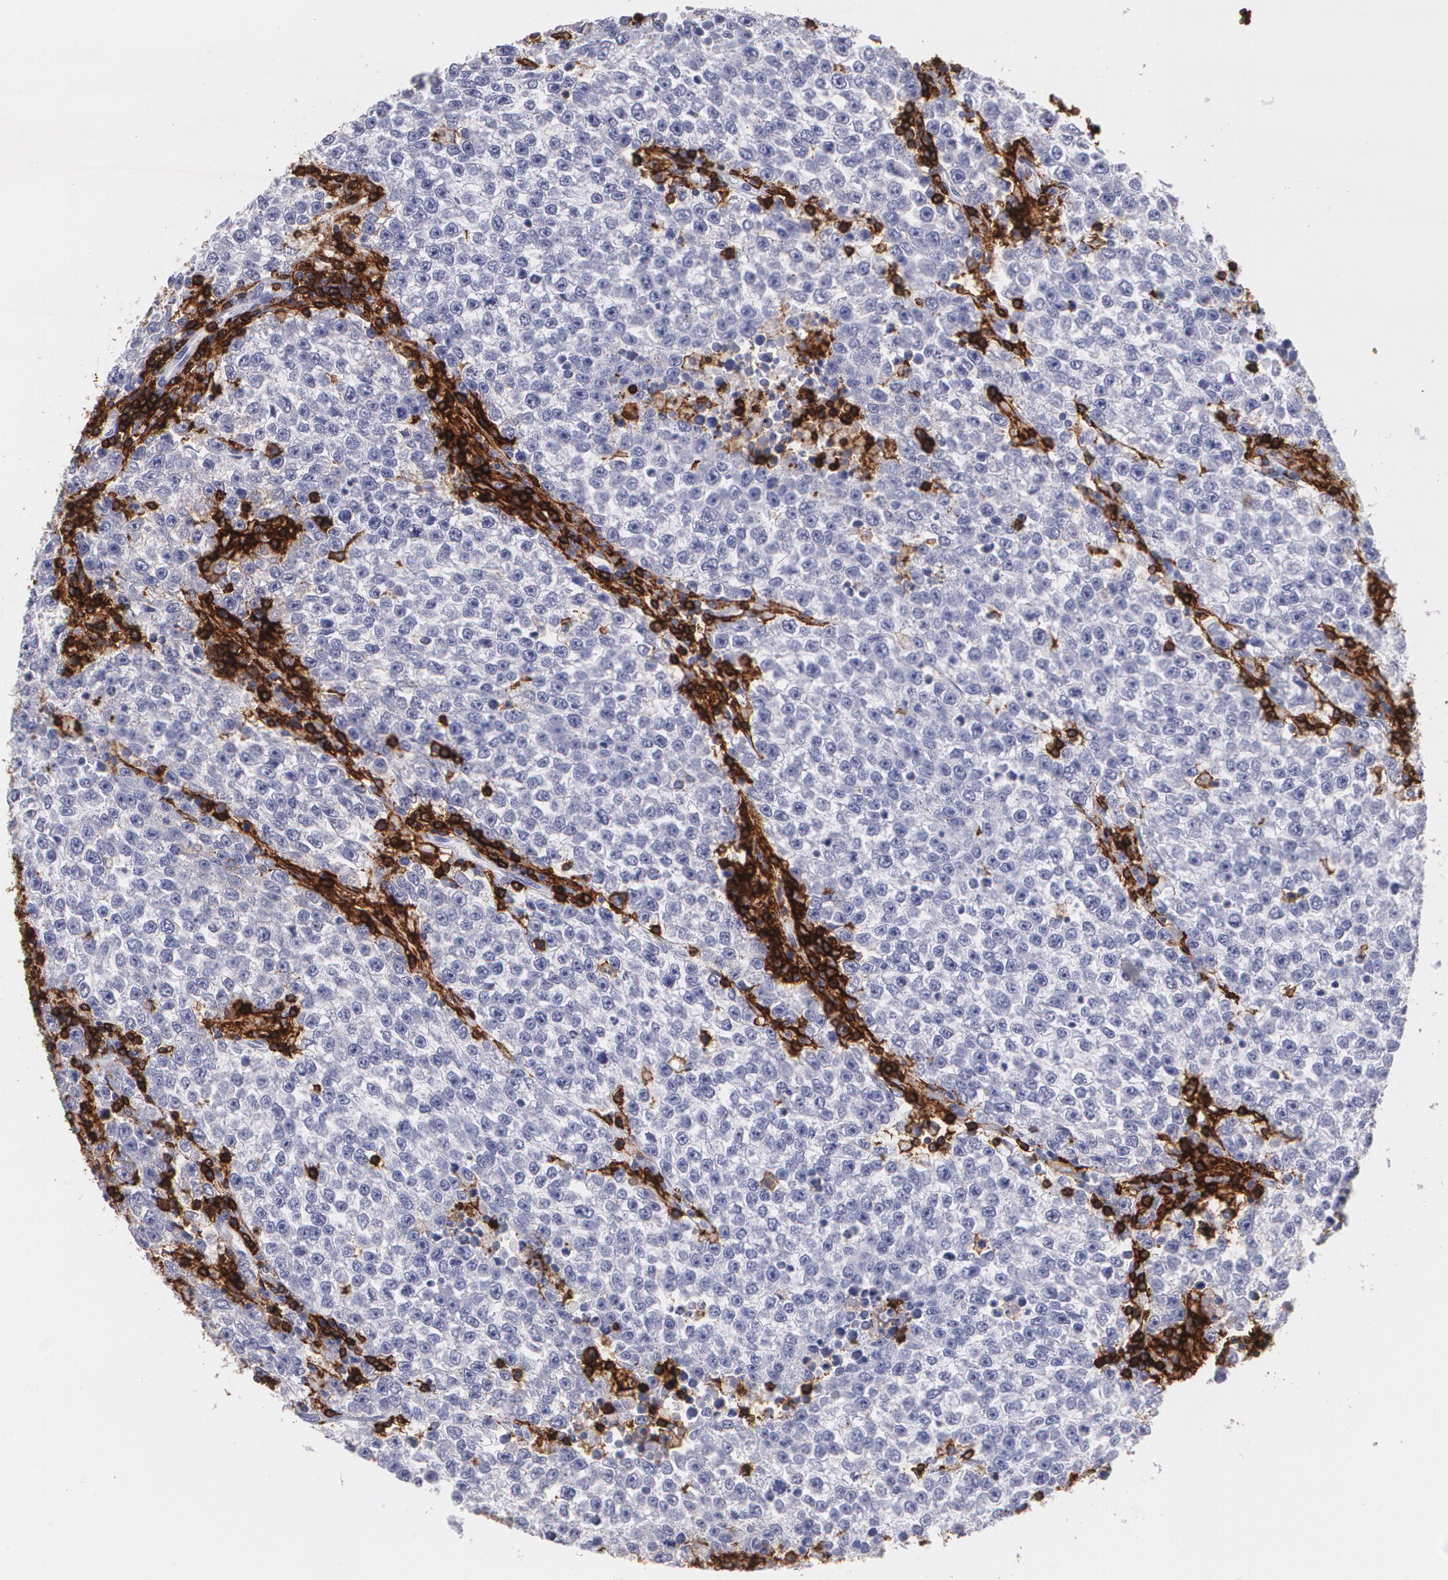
{"staining": {"intensity": "negative", "quantity": "none", "location": "none"}, "tissue": "testis cancer", "cell_type": "Tumor cells", "image_type": "cancer", "snomed": [{"axis": "morphology", "description": "Seminoma, NOS"}, {"axis": "topography", "description": "Testis"}], "caption": "Immunohistochemical staining of seminoma (testis) demonstrates no significant staining in tumor cells.", "gene": "PTPRC", "patient": {"sex": "male", "age": 36}}